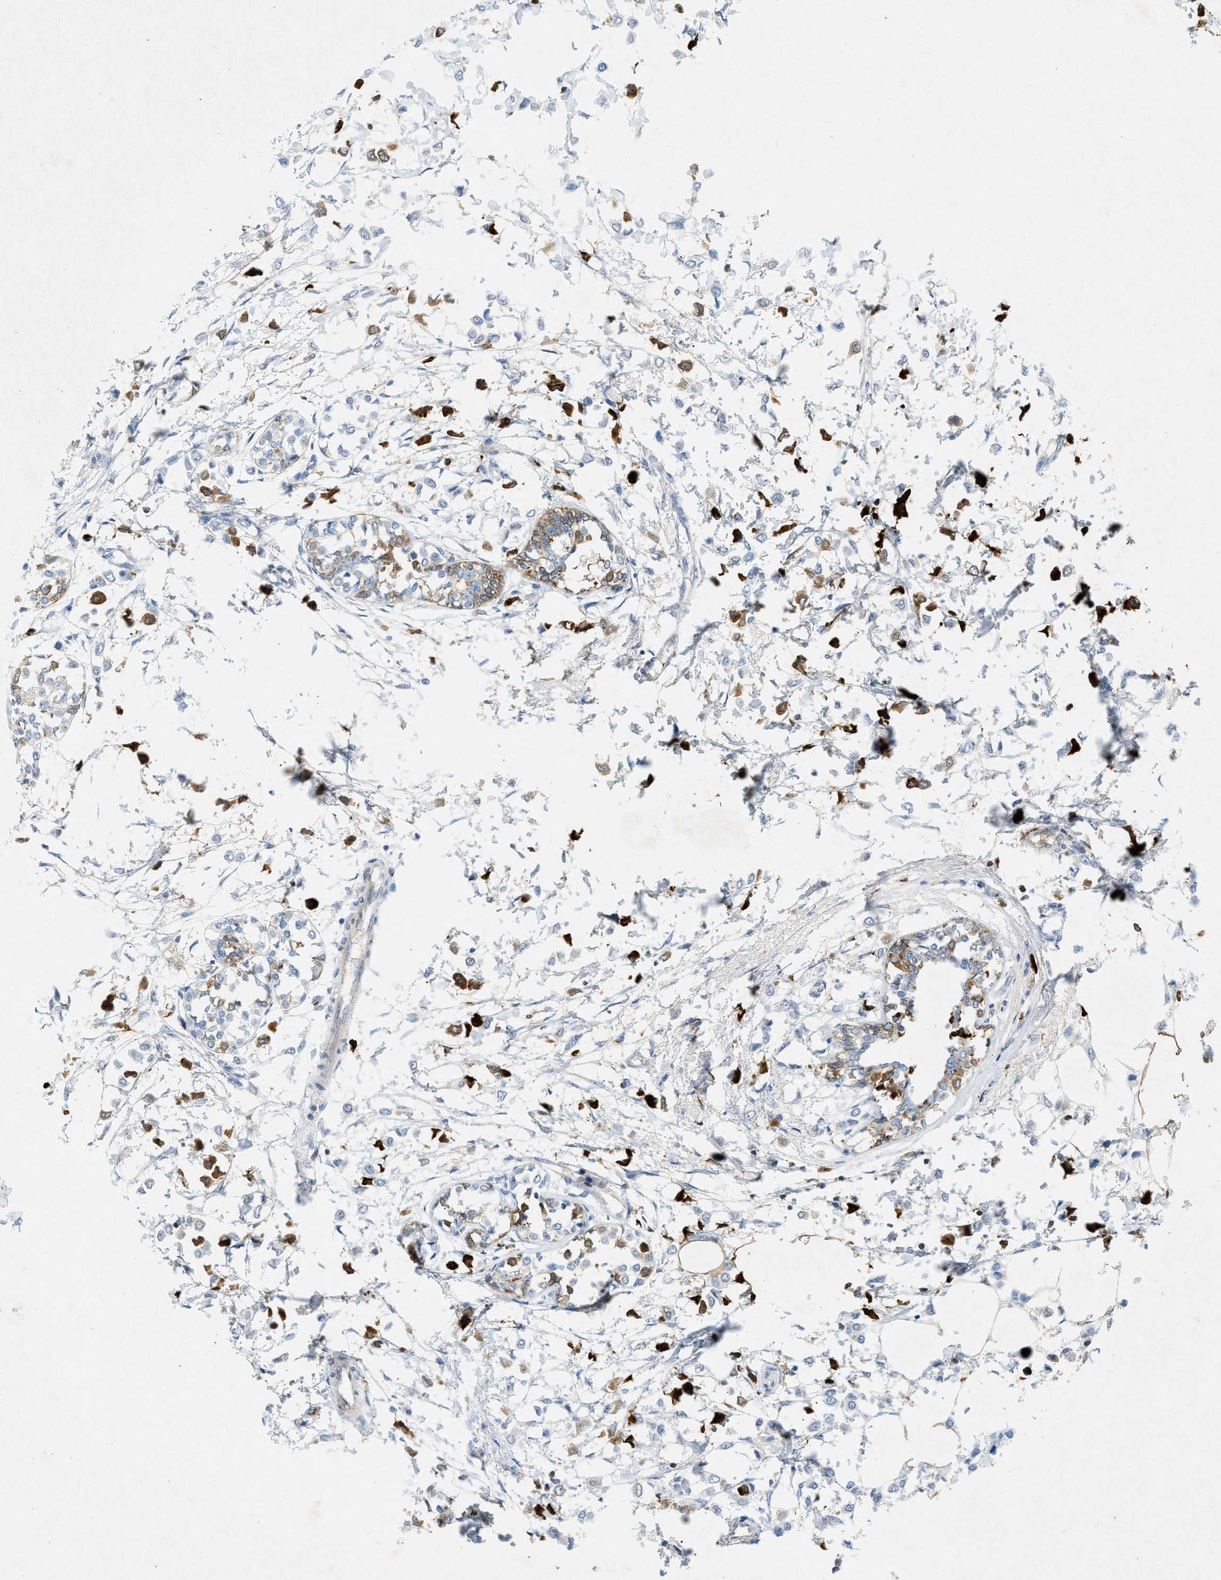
{"staining": {"intensity": "strong", "quantity": "25%-75%", "location": "cytoplasmic/membranous"}, "tissue": "breast cancer", "cell_type": "Tumor cells", "image_type": "cancer", "snomed": [{"axis": "morphology", "description": "Lobular carcinoma"}, {"axis": "topography", "description": "Breast"}], "caption": "A high-resolution photomicrograph shows immunohistochemistry staining of breast cancer, which reveals strong cytoplasmic/membranous expression in approximately 25%-75% of tumor cells.", "gene": "F2", "patient": {"sex": "female", "age": 51}}